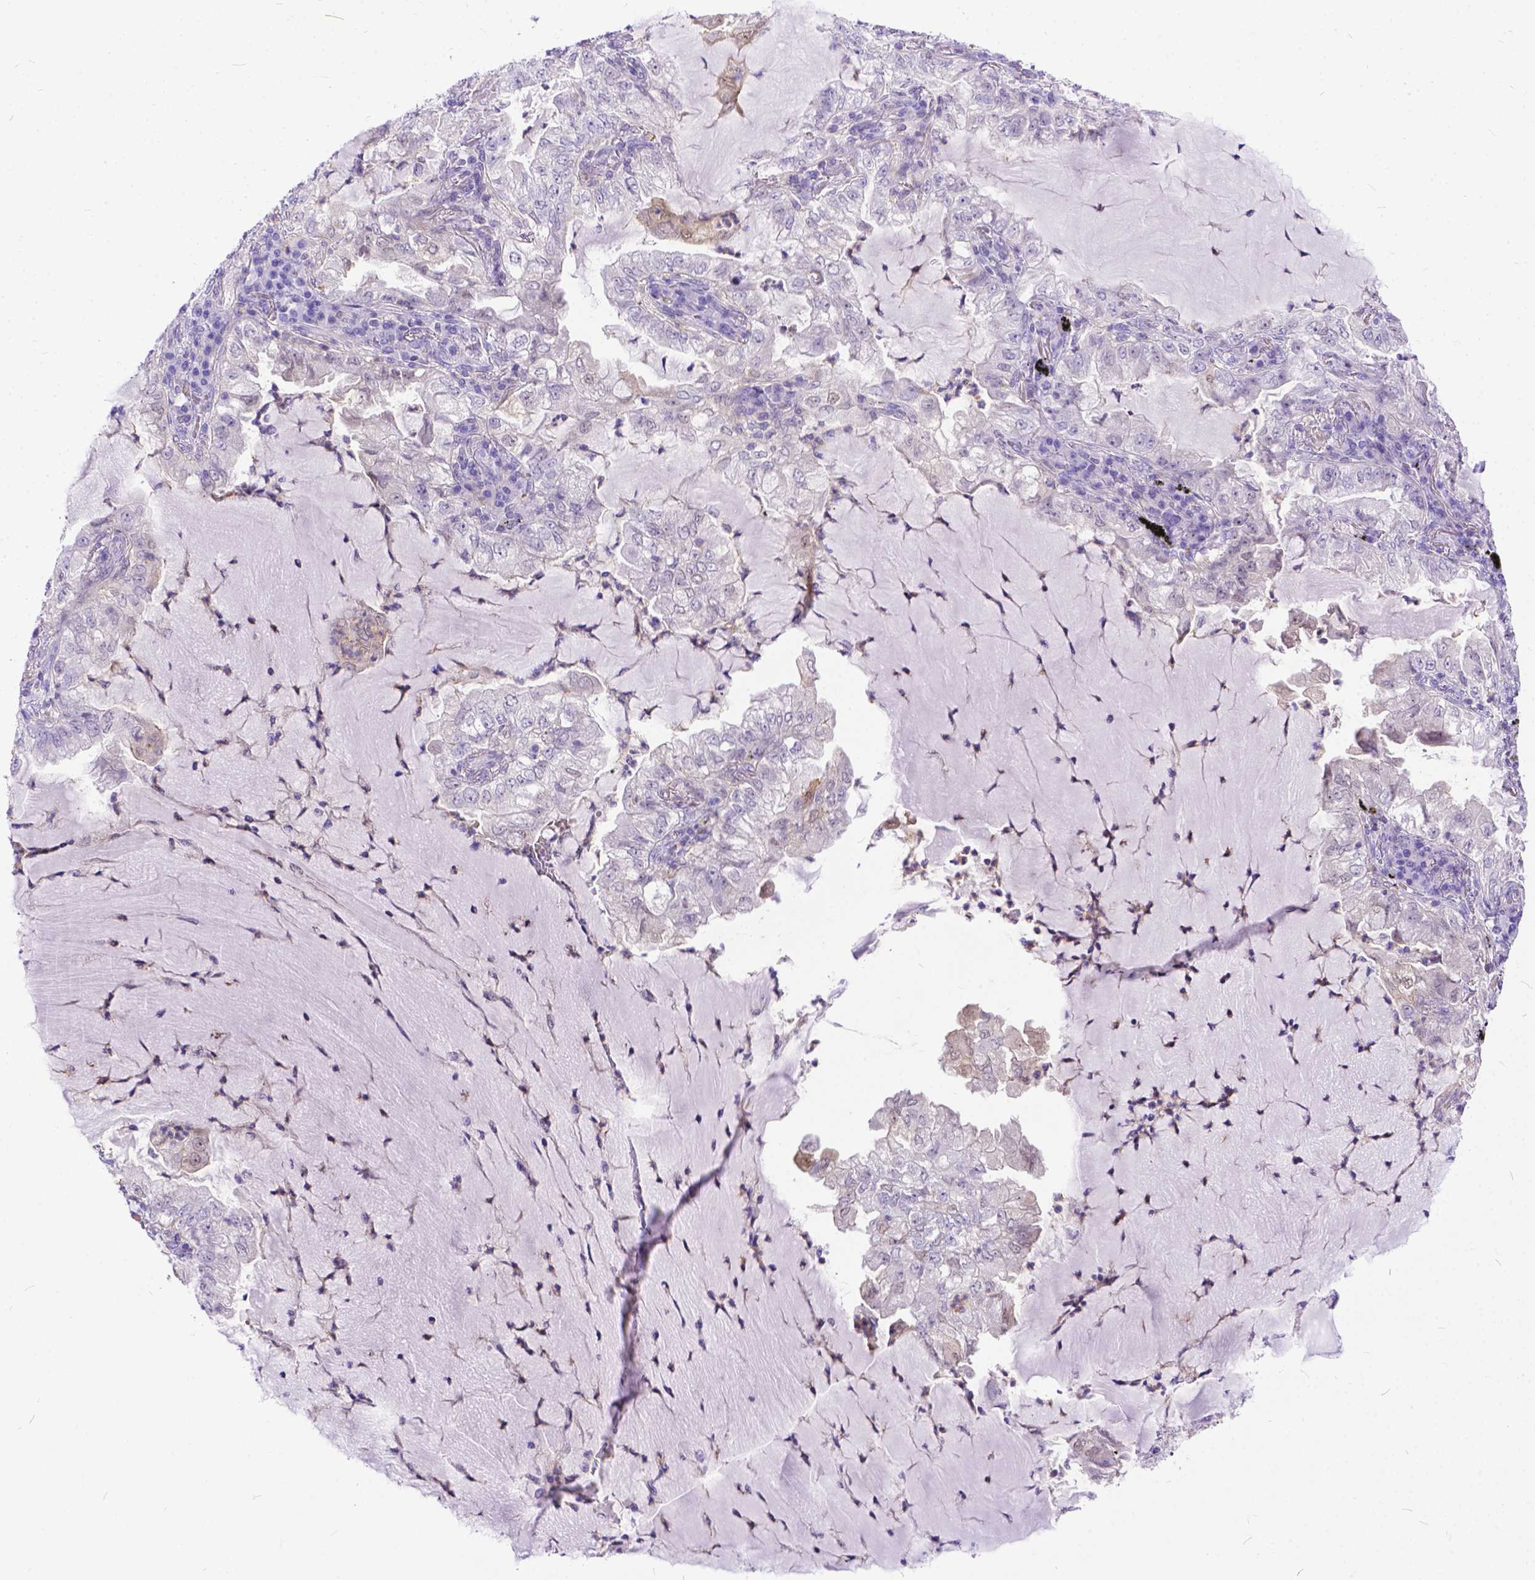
{"staining": {"intensity": "weak", "quantity": "<25%", "location": "nuclear"}, "tissue": "lung cancer", "cell_type": "Tumor cells", "image_type": "cancer", "snomed": [{"axis": "morphology", "description": "Adenocarcinoma, NOS"}, {"axis": "topography", "description": "Lung"}], "caption": "A micrograph of human lung adenocarcinoma is negative for staining in tumor cells.", "gene": "TMEM169", "patient": {"sex": "female", "age": 73}}